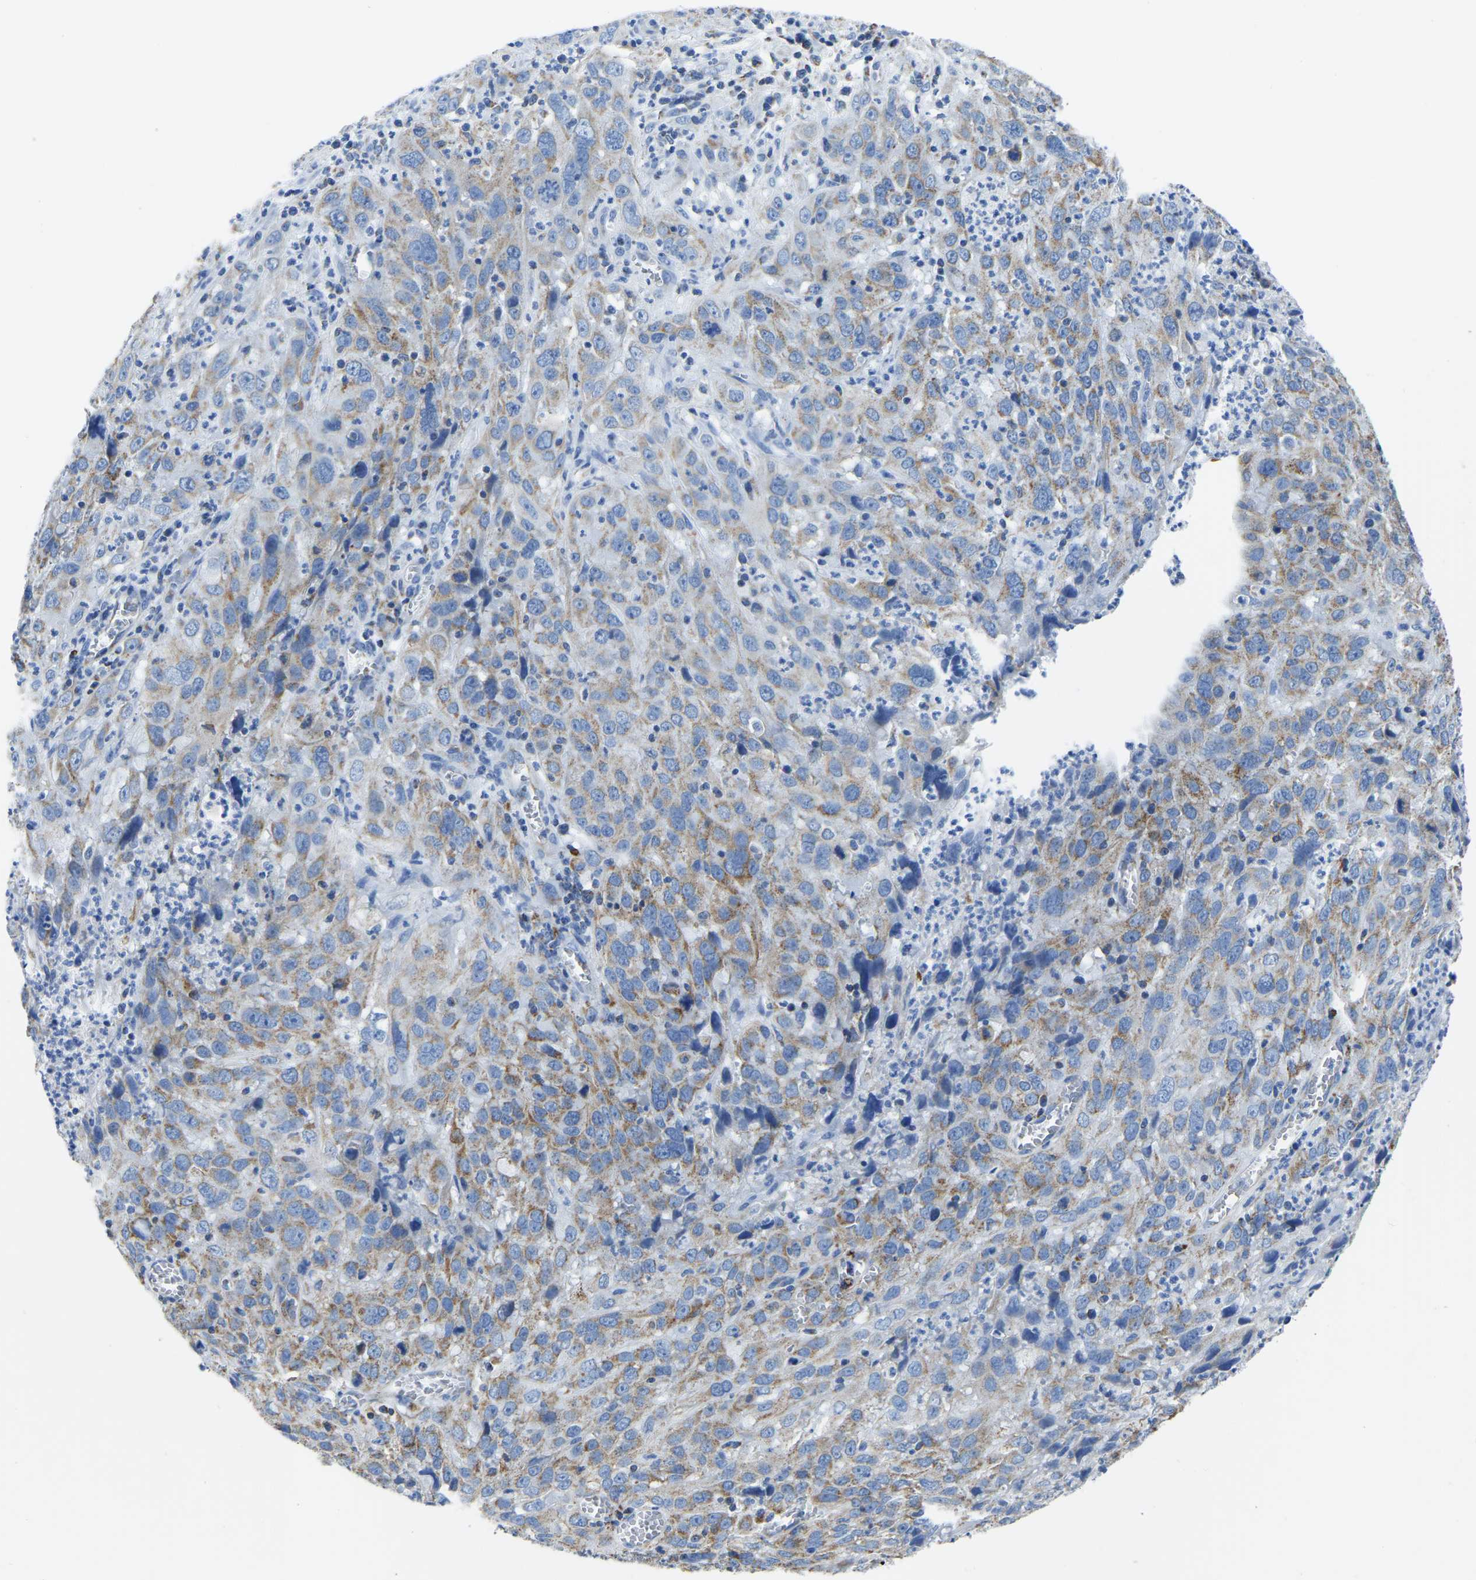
{"staining": {"intensity": "moderate", "quantity": "25%-75%", "location": "cytoplasmic/membranous"}, "tissue": "cervical cancer", "cell_type": "Tumor cells", "image_type": "cancer", "snomed": [{"axis": "morphology", "description": "Squamous cell carcinoma, NOS"}, {"axis": "topography", "description": "Cervix"}], "caption": "This photomicrograph displays immunohistochemistry (IHC) staining of squamous cell carcinoma (cervical), with medium moderate cytoplasmic/membranous staining in approximately 25%-75% of tumor cells.", "gene": "ETFA", "patient": {"sex": "female", "age": 32}}